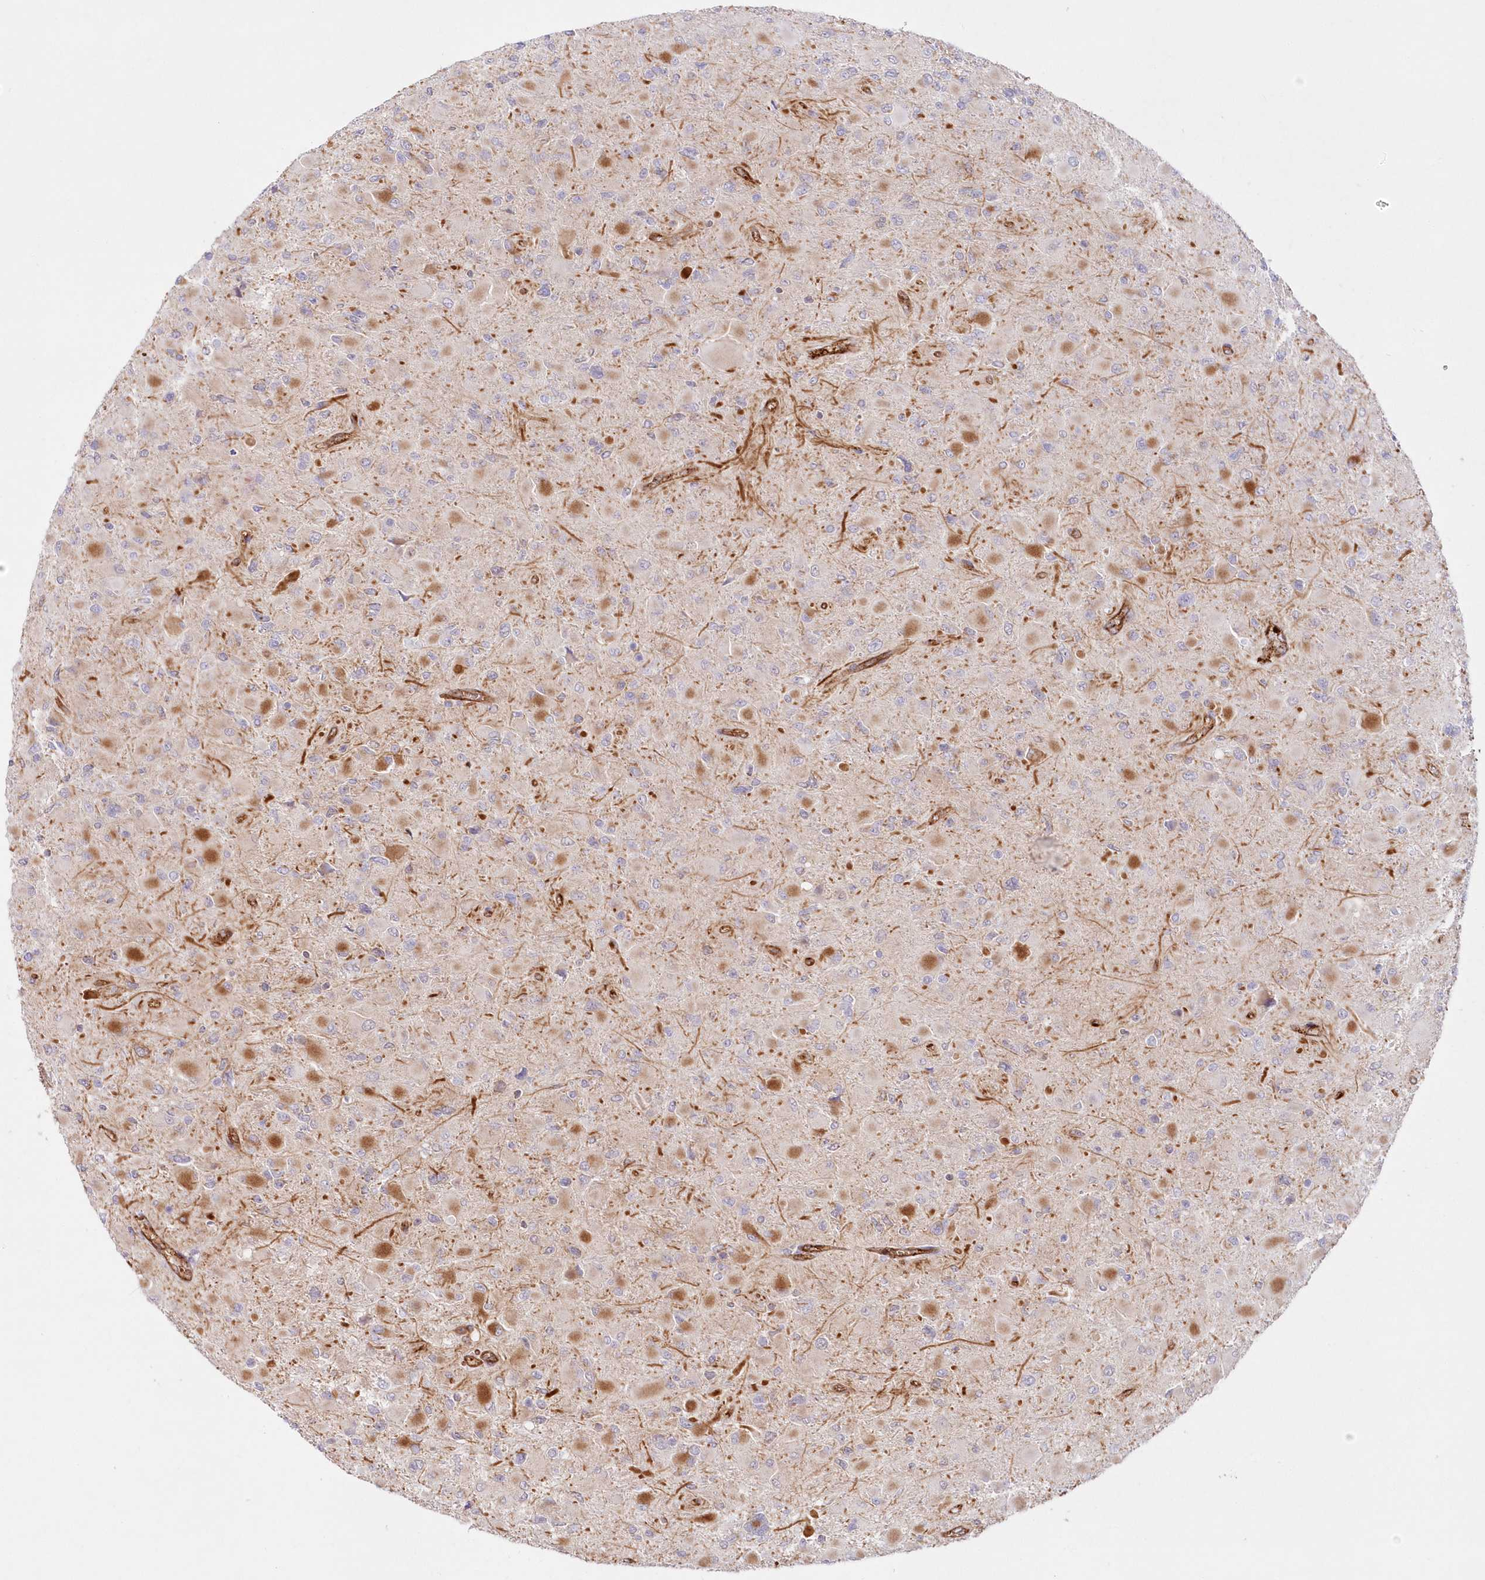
{"staining": {"intensity": "negative", "quantity": "none", "location": "none"}, "tissue": "glioma", "cell_type": "Tumor cells", "image_type": "cancer", "snomed": [{"axis": "morphology", "description": "Glioma, malignant, High grade"}, {"axis": "topography", "description": "Cerebral cortex"}], "caption": "High-grade glioma (malignant) was stained to show a protein in brown. There is no significant expression in tumor cells. (DAB IHC, high magnification).", "gene": "AFAP1L2", "patient": {"sex": "female", "age": 36}}